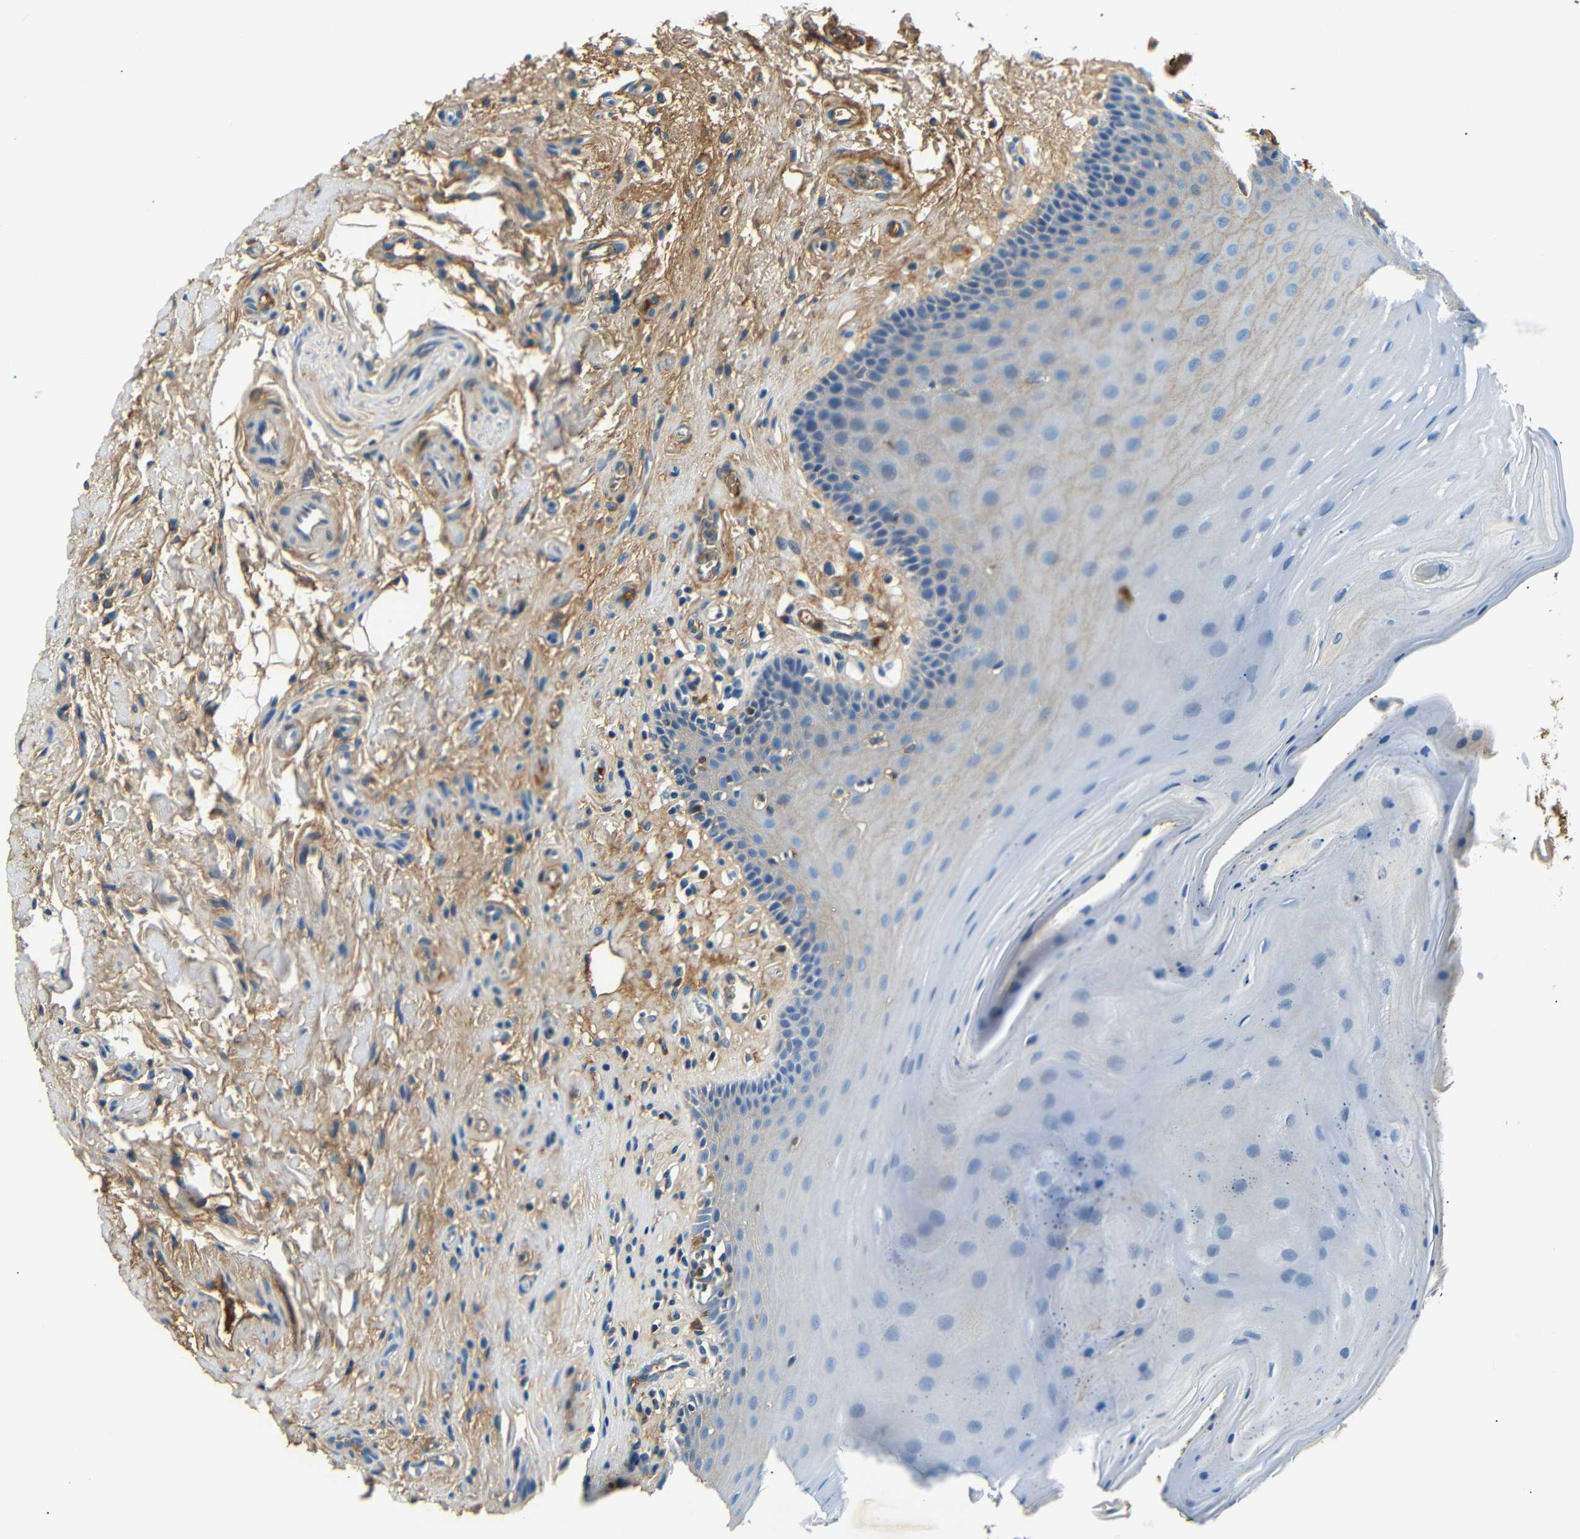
{"staining": {"intensity": "weak", "quantity": "<25%", "location": "cytoplasmic/membranous"}, "tissue": "oral mucosa", "cell_type": "Squamous epithelial cells", "image_type": "normal", "snomed": [{"axis": "morphology", "description": "Normal tissue, NOS"}, {"axis": "topography", "description": "Skeletal muscle"}, {"axis": "topography", "description": "Oral tissue"}], "caption": "This is a histopathology image of IHC staining of unremarkable oral mucosa, which shows no positivity in squamous epithelial cells. (DAB immunohistochemistry (IHC) visualized using brightfield microscopy, high magnification).", "gene": "LHCGR", "patient": {"sex": "male", "age": 58}}